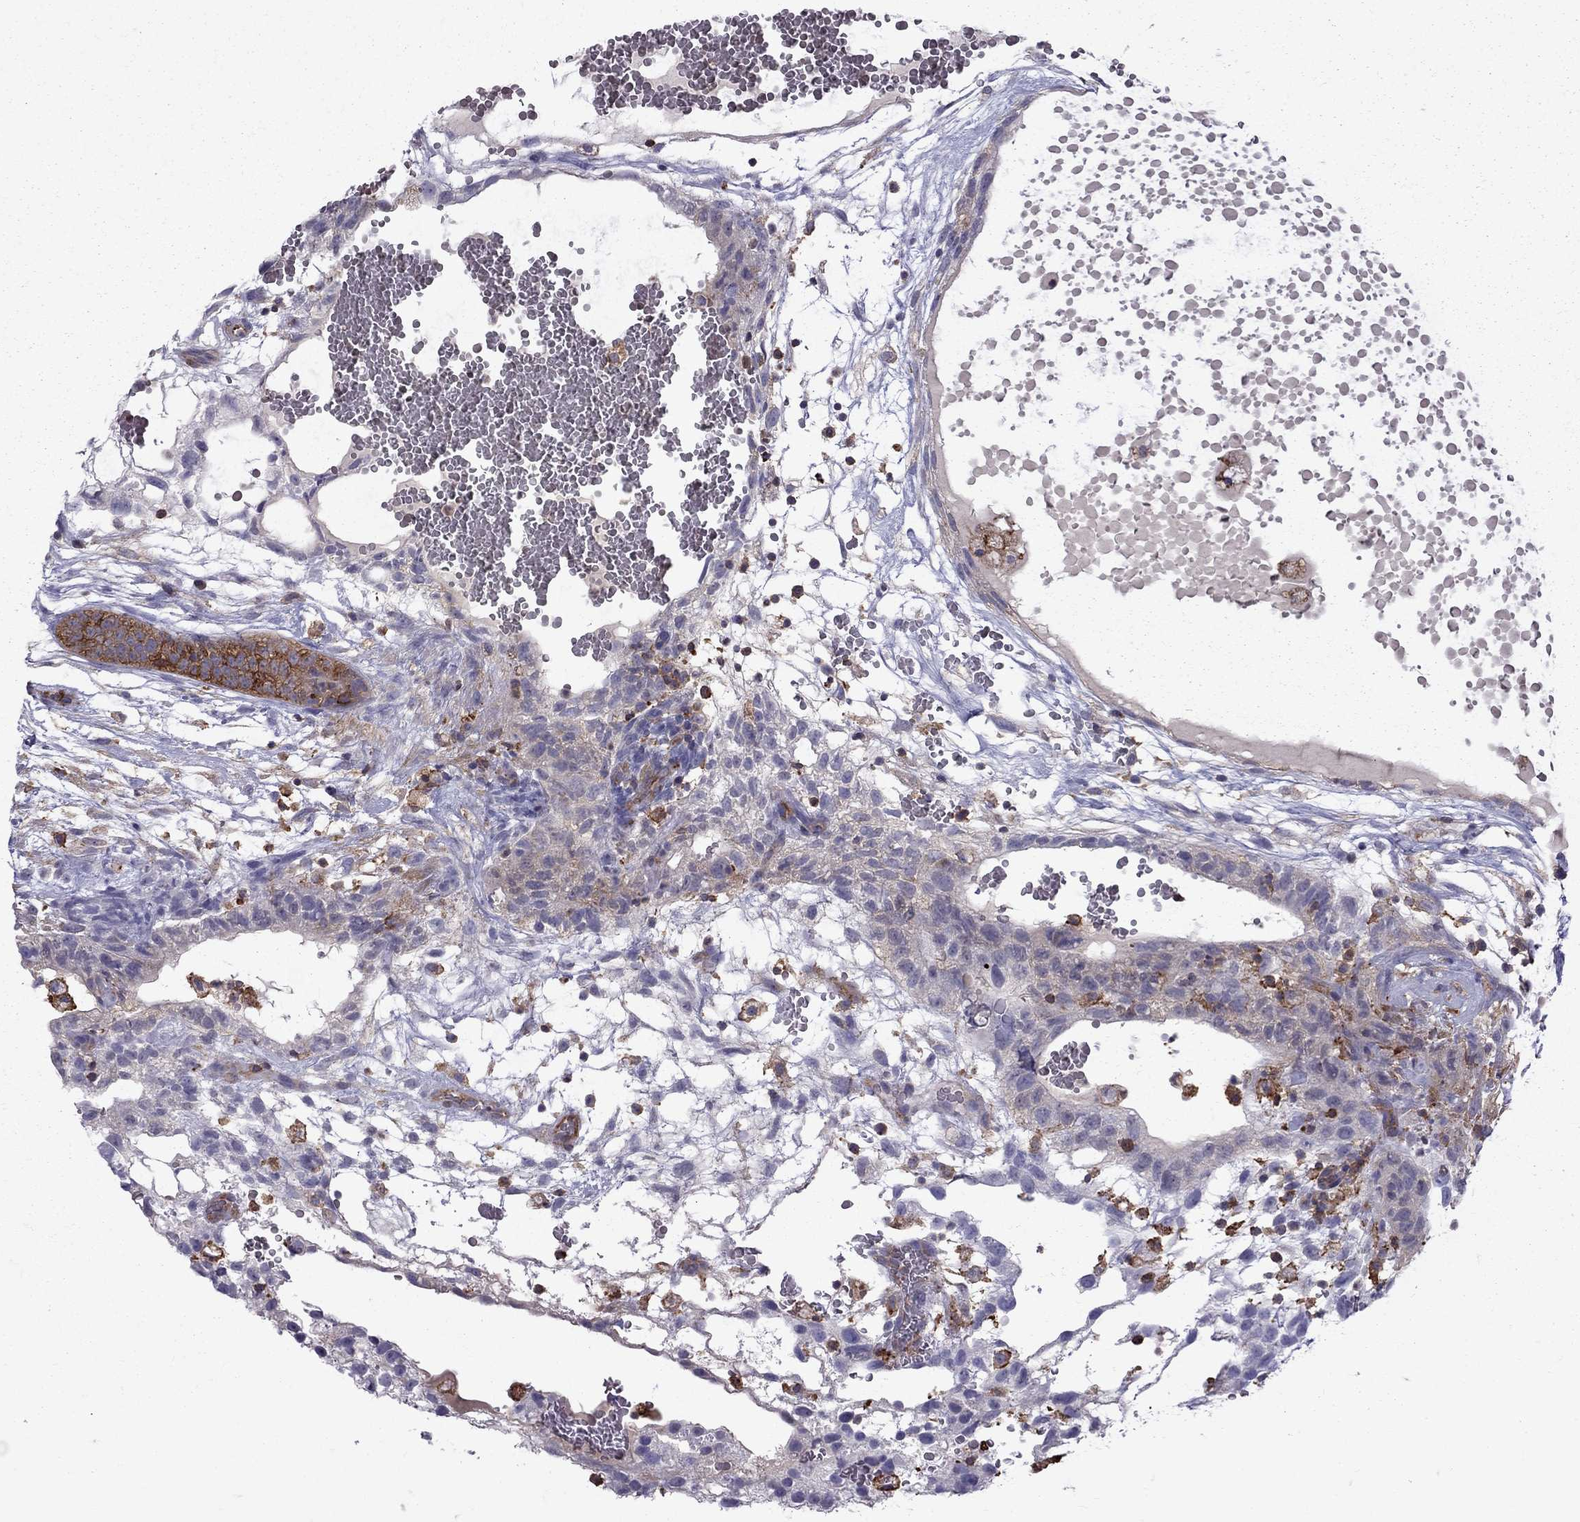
{"staining": {"intensity": "negative", "quantity": "none", "location": "none"}, "tissue": "testis cancer", "cell_type": "Tumor cells", "image_type": "cancer", "snomed": [{"axis": "morphology", "description": "Normal tissue, NOS"}, {"axis": "morphology", "description": "Carcinoma, Embryonal, NOS"}, {"axis": "topography", "description": "Testis"}], "caption": "Immunohistochemistry histopathology image of human testis cancer stained for a protein (brown), which shows no expression in tumor cells.", "gene": "EIF4E3", "patient": {"sex": "male", "age": 32}}